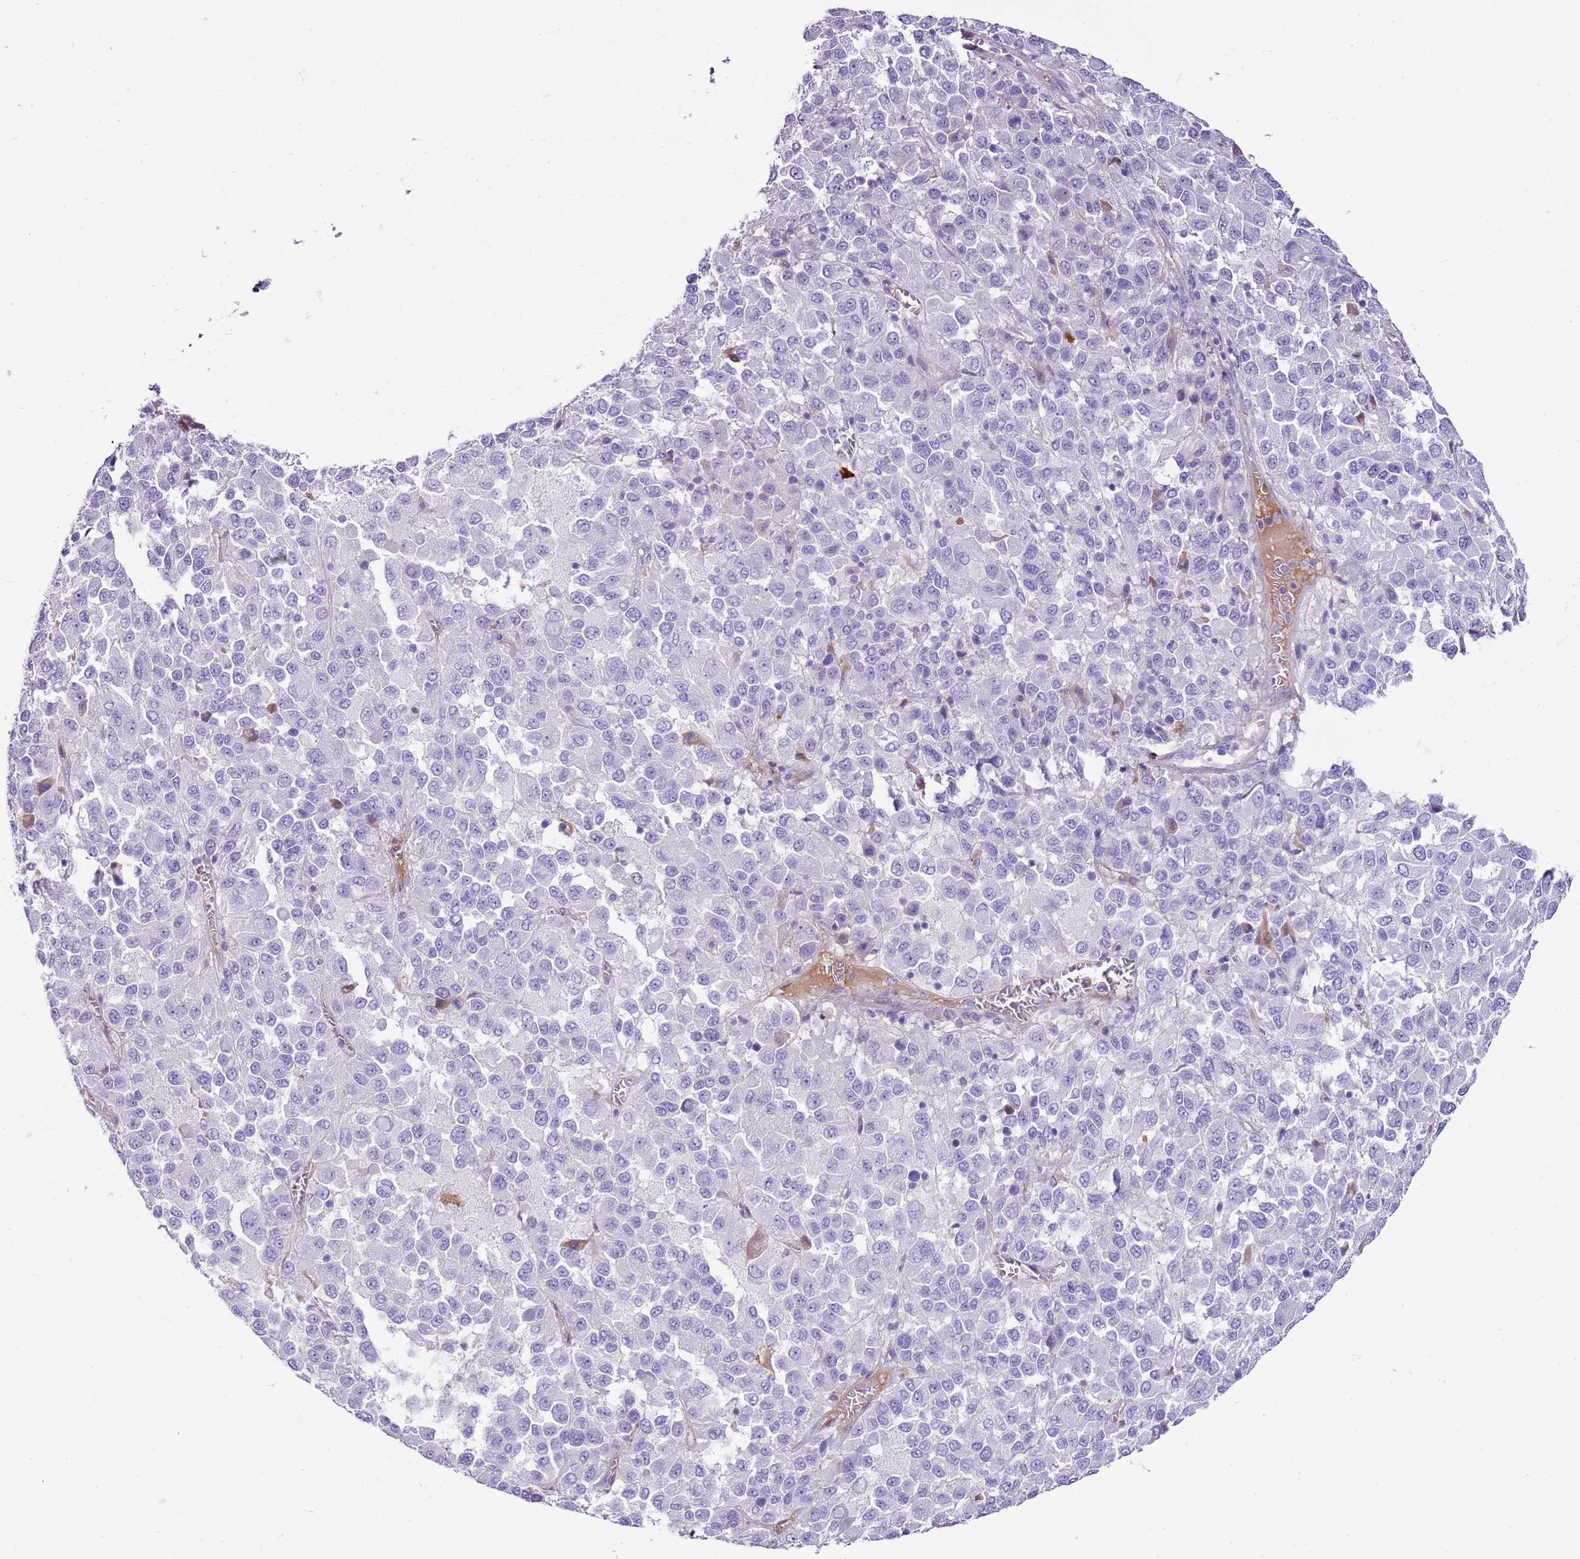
{"staining": {"intensity": "negative", "quantity": "none", "location": "none"}, "tissue": "melanoma", "cell_type": "Tumor cells", "image_type": "cancer", "snomed": [{"axis": "morphology", "description": "Malignant melanoma, Metastatic site"}, {"axis": "topography", "description": "Lung"}], "caption": "IHC image of human malignant melanoma (metastatic site) stained for a protein (brown), which displays no staining in tumor cells. The staining is performed using DAB brown chromogen with nuclei counter-stained in using hematoxylin.", "gene": "IGKV3D-11", "patient": {"sex": "male", "age": 64}}